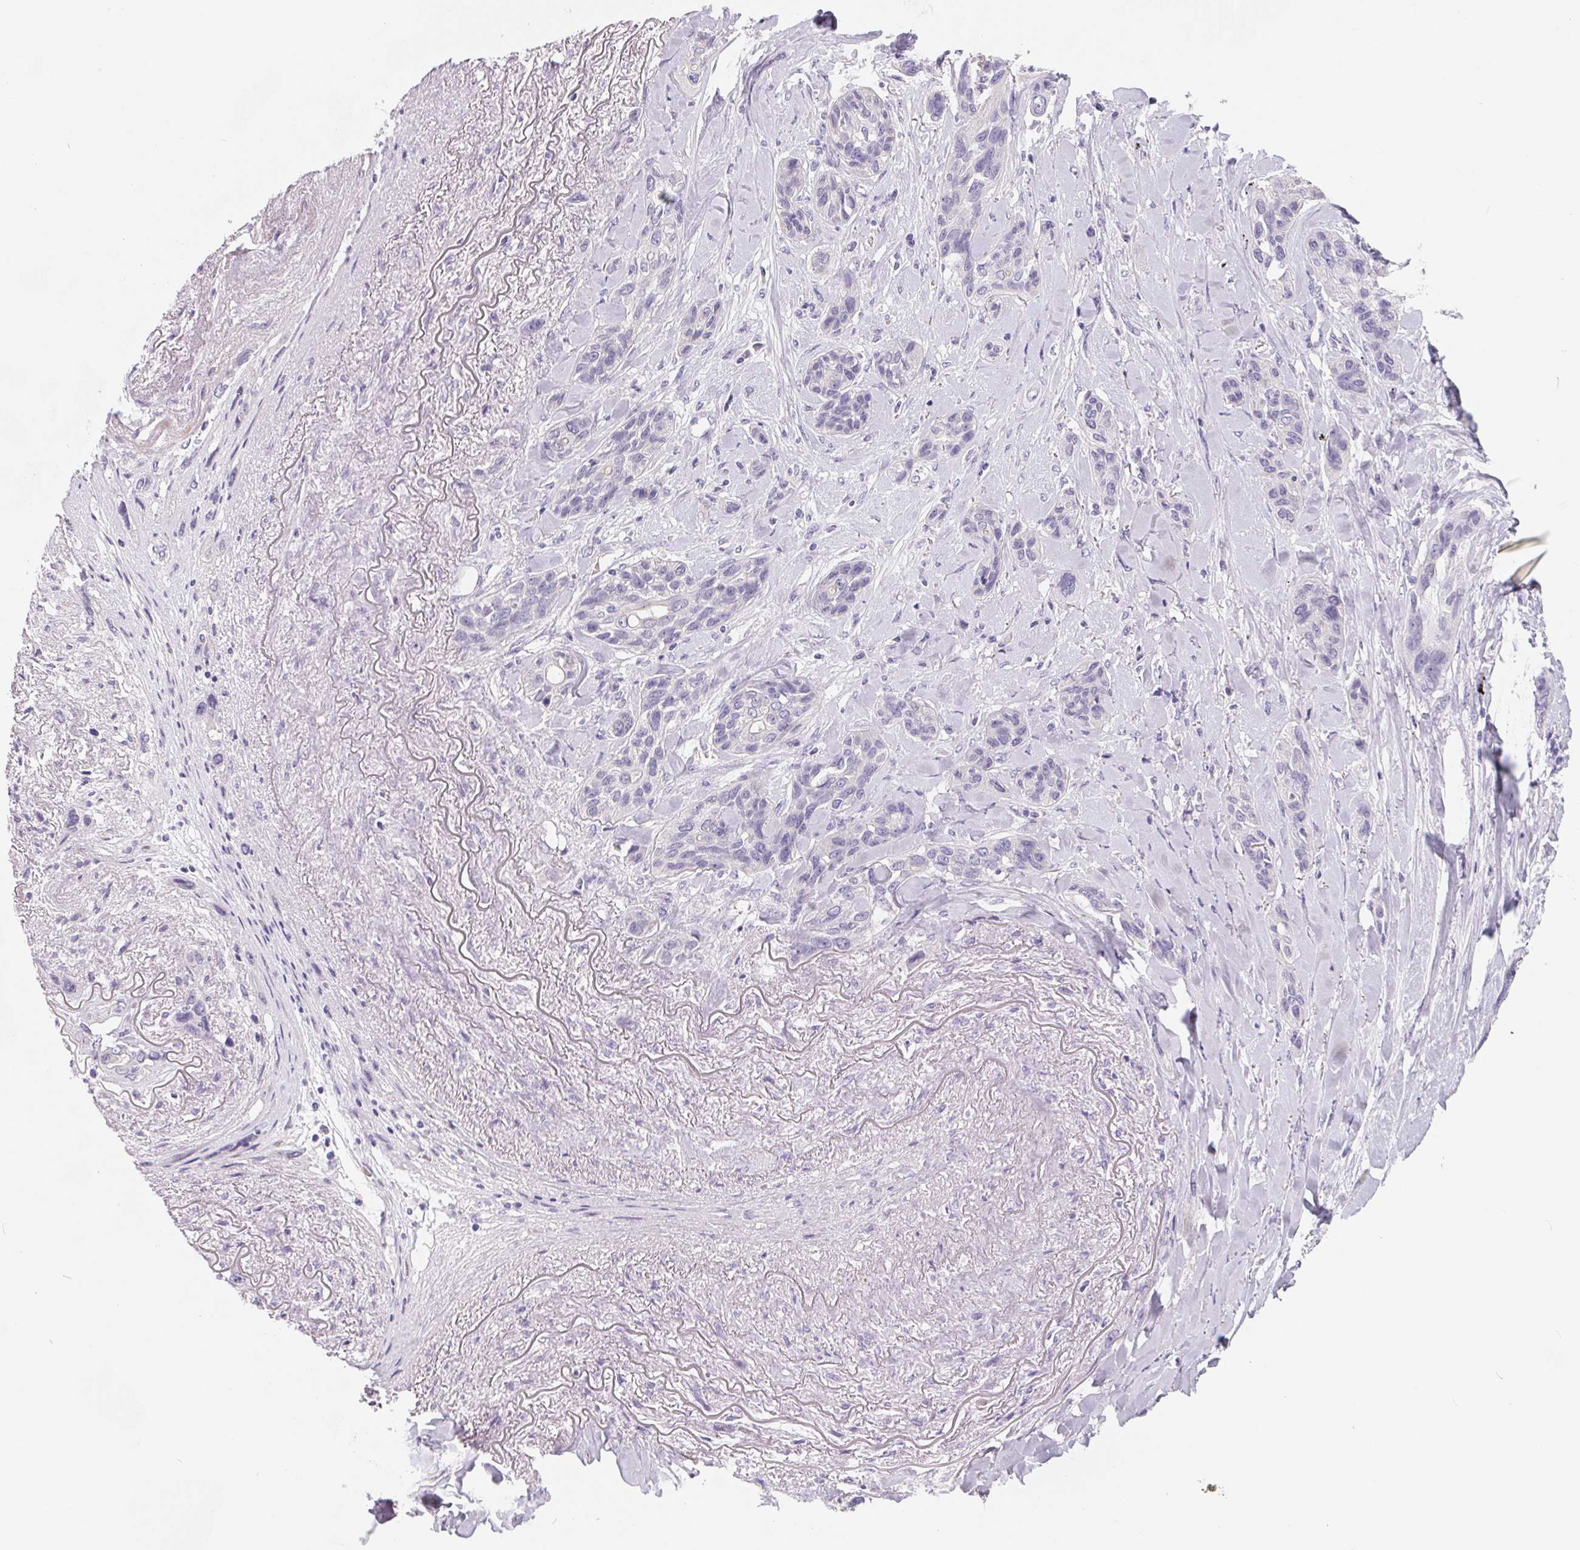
{"staining": {"intensity": "negative", "quantity": "none", "location": "none"}, "tissue": "lung cancer", "cell_type": "Tumor cells", "image_type": "cancer", "snomed": [{"axis": "morphology", "description": "Squamous cell carcinoma, NOS"}, {"axis": "topography", "description": "Lung"}], "caption": "This is an immunohistochemistry image of human squamous cell carcinoma (lung). There is no positivity in tumor cells.", "gene": "FDX1", "patient": {"sex": "female", "age": 70}}